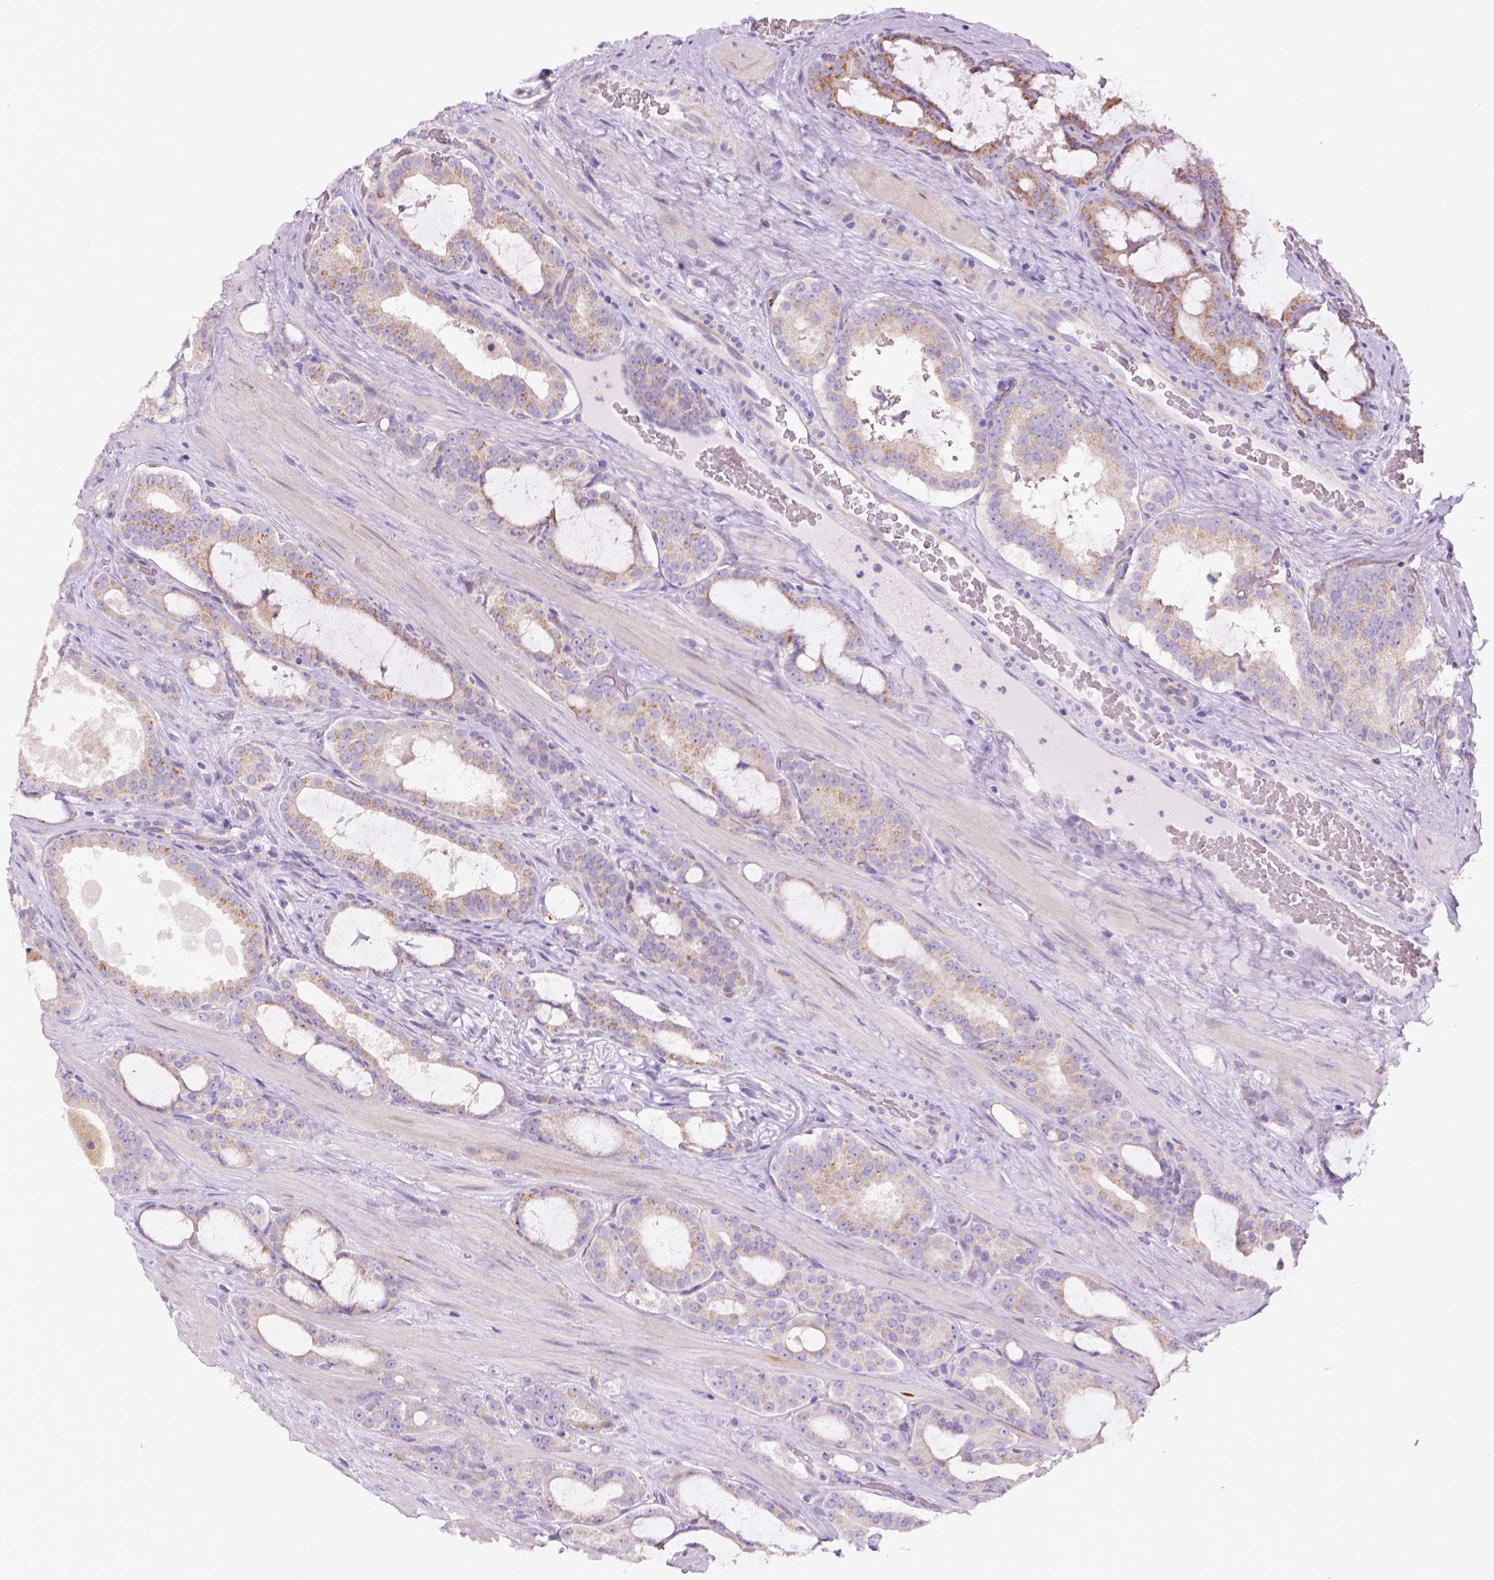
{"staining": {"intensity": "weak", "quantity": "25%-75%", "location": "cytoplasmic/membranous"}, "tissue": "prostate cancer", "cell_type": "Tumor cells", "image_type": "cancer", "snomed": [{"axis": "morphology", "description": "Adenocarcinoma, NOS"}, {"axis": "topography", "description": "Prostate"}], "caption": "Immunohistochemistry photomicrograph of prostate cancer (adenocarcinoma) stained for a protein (brown), which exhibits low levels of weak cytoplasmic/membranous positivity in about 25%-75% of tumor cells.", "gene": "CES2", "patient": {"sex": "male", "age": 67}}